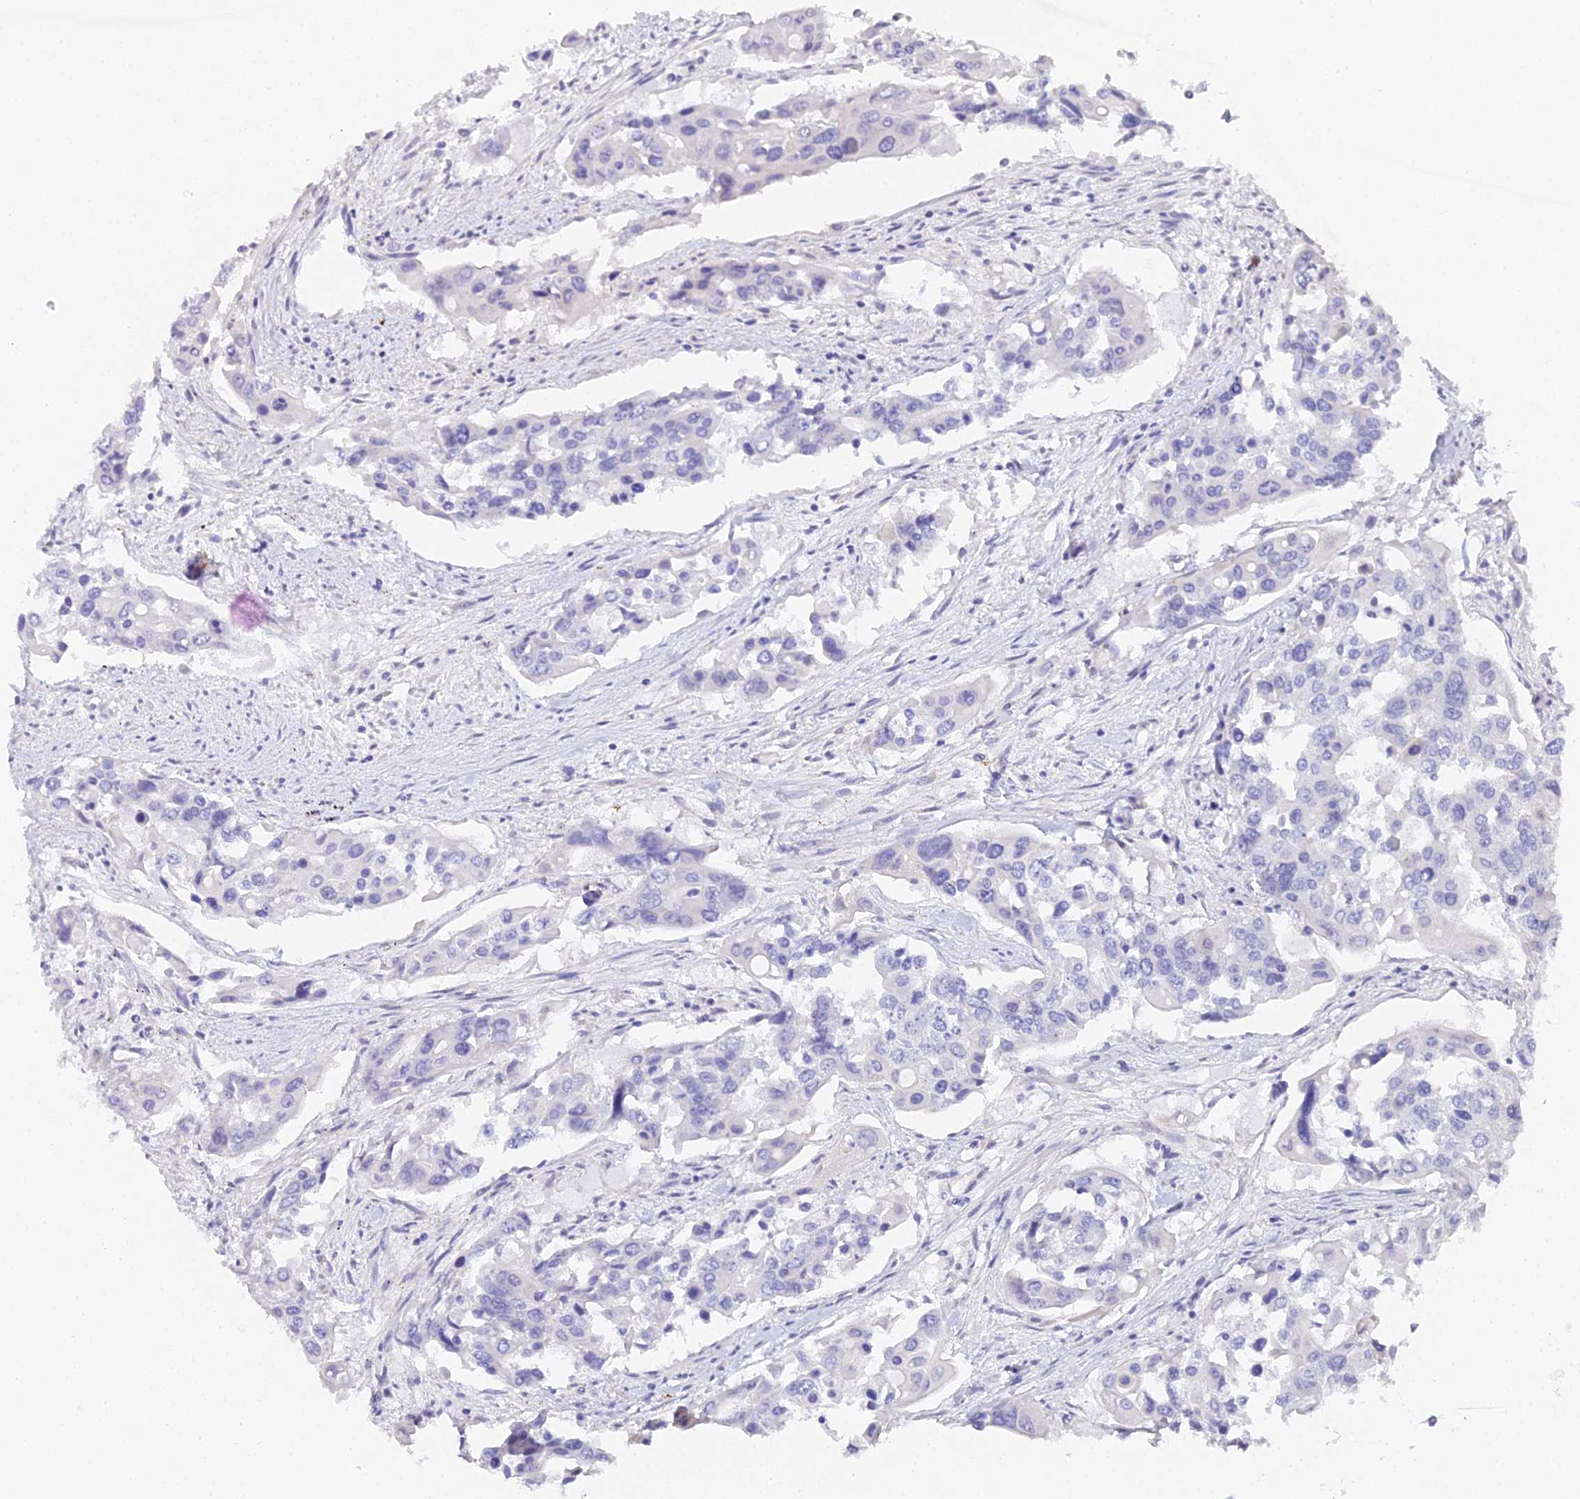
{"staining": {"intensity": "negative", "quantity": "none", "location": "none"}, "tissue": "colorectal cancer", "cell_type": "Tumor cells", "image_type": "cancer", "snomed": [{"axis": "morphology", "description": "Adenocarcinoma, NOS"}, {"axis": "topography", "description": "Colon"}], "caption": "An image of colorectal cancer (adenocarcinoma) stained for a protein exhibits no brown staining in tumor cells.", "gene": "GJA1", "patient": {"sex": "male", "age": 77}}